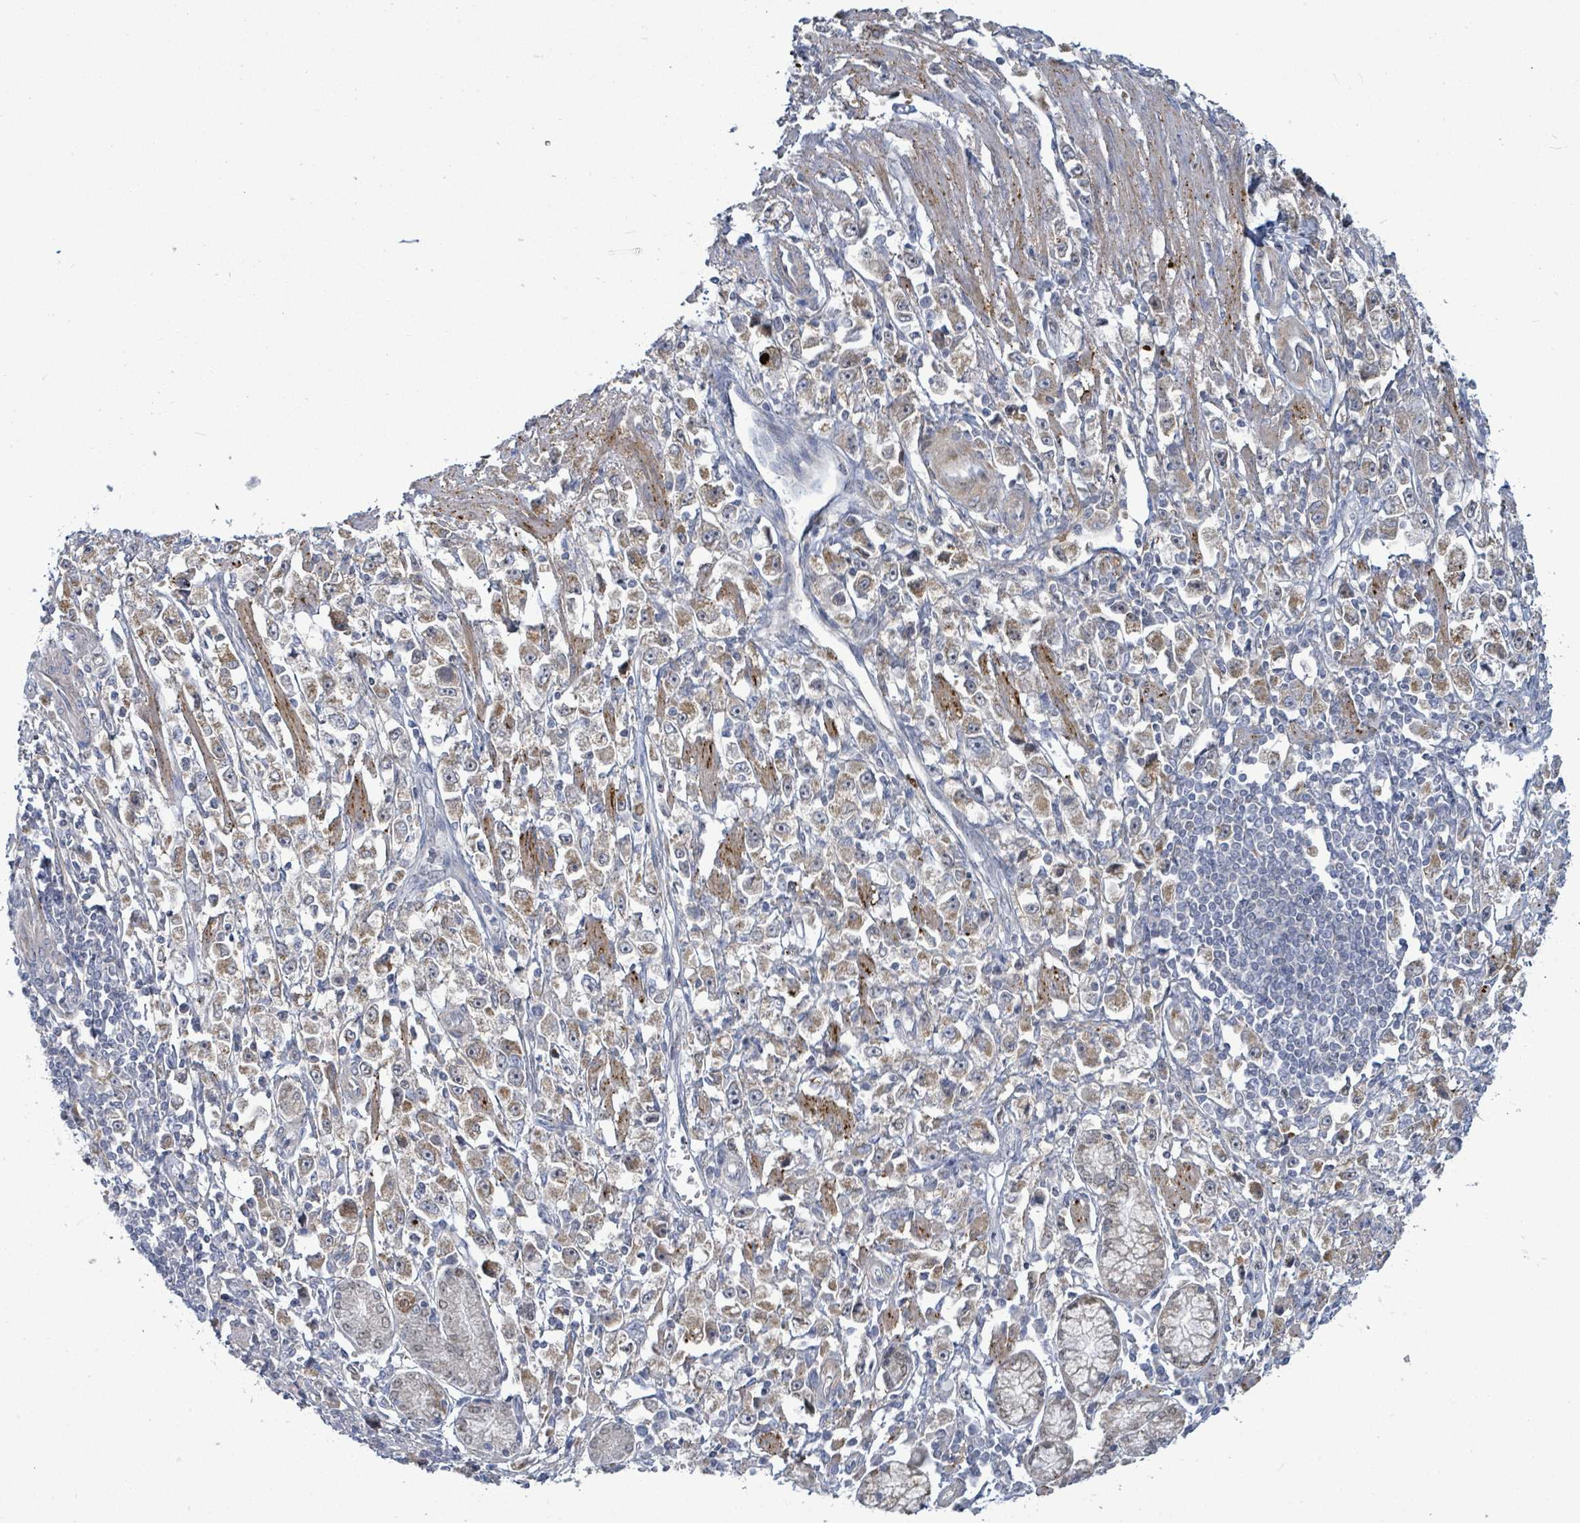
{"staining": {"intensity": "moderate", "quantity": "25%-75%", "location": "cytoplasmic/membranous"}, "tissue": "stomach cancer", "cell_type": "Tumor cells", "image_type": "cancer", "snomed": [{"axis": "morphology", "description": "Adenocarcinoma, NOS"}, {"axis": "topography", "description": "Stomach"}], "caption": "This is an image of IHC staining of stomach cancer, which shows moderate expression in the cytoplasmic/membranous of tumor cells.", "gene": "ZFPM1", "patient": {"sex": "female", "age": 59}}